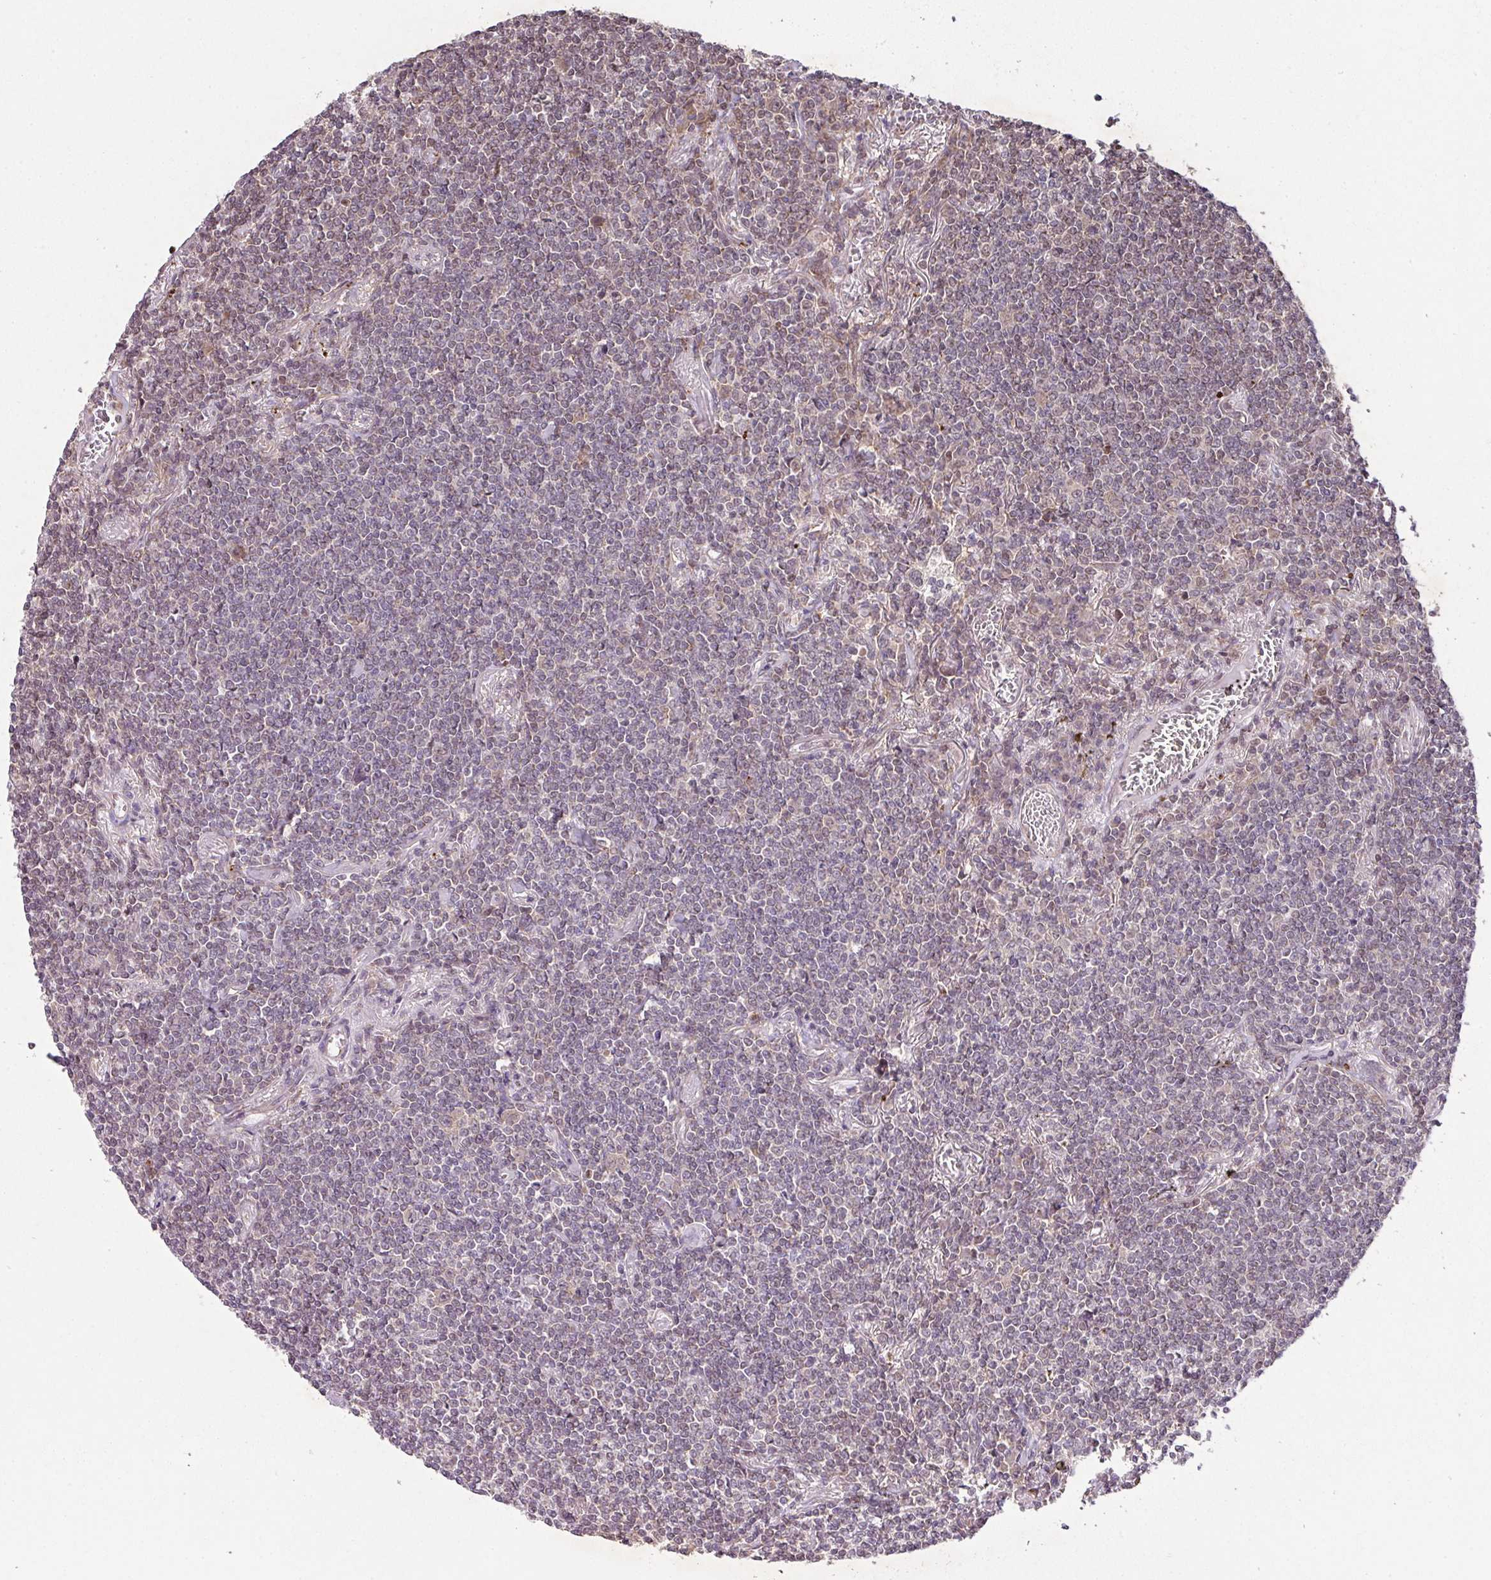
{"staining": {"intensity": "weak", "quantity": "25%-75%", "location": "nuclear"}, "tissue": "lymphoma", "cell_type": "Tumor cells", "image_type": "cancer", "snomed": [{"axis": "morphology", "description": "Malignant lymphoma, non-Hodgkin's type, Low grade"}, {"axis": "topography", "description": "Lung"}], "caption": "Approximately 25%-75% of tumor cells in human low-grade malignant lymphoma, non-Hodgkin's type demonstrate weak nuclear protein staining as visualized by brown immunohistochemical staining.", "gene": "PLK1", "patient": {"sex": "female", "age": 71}}